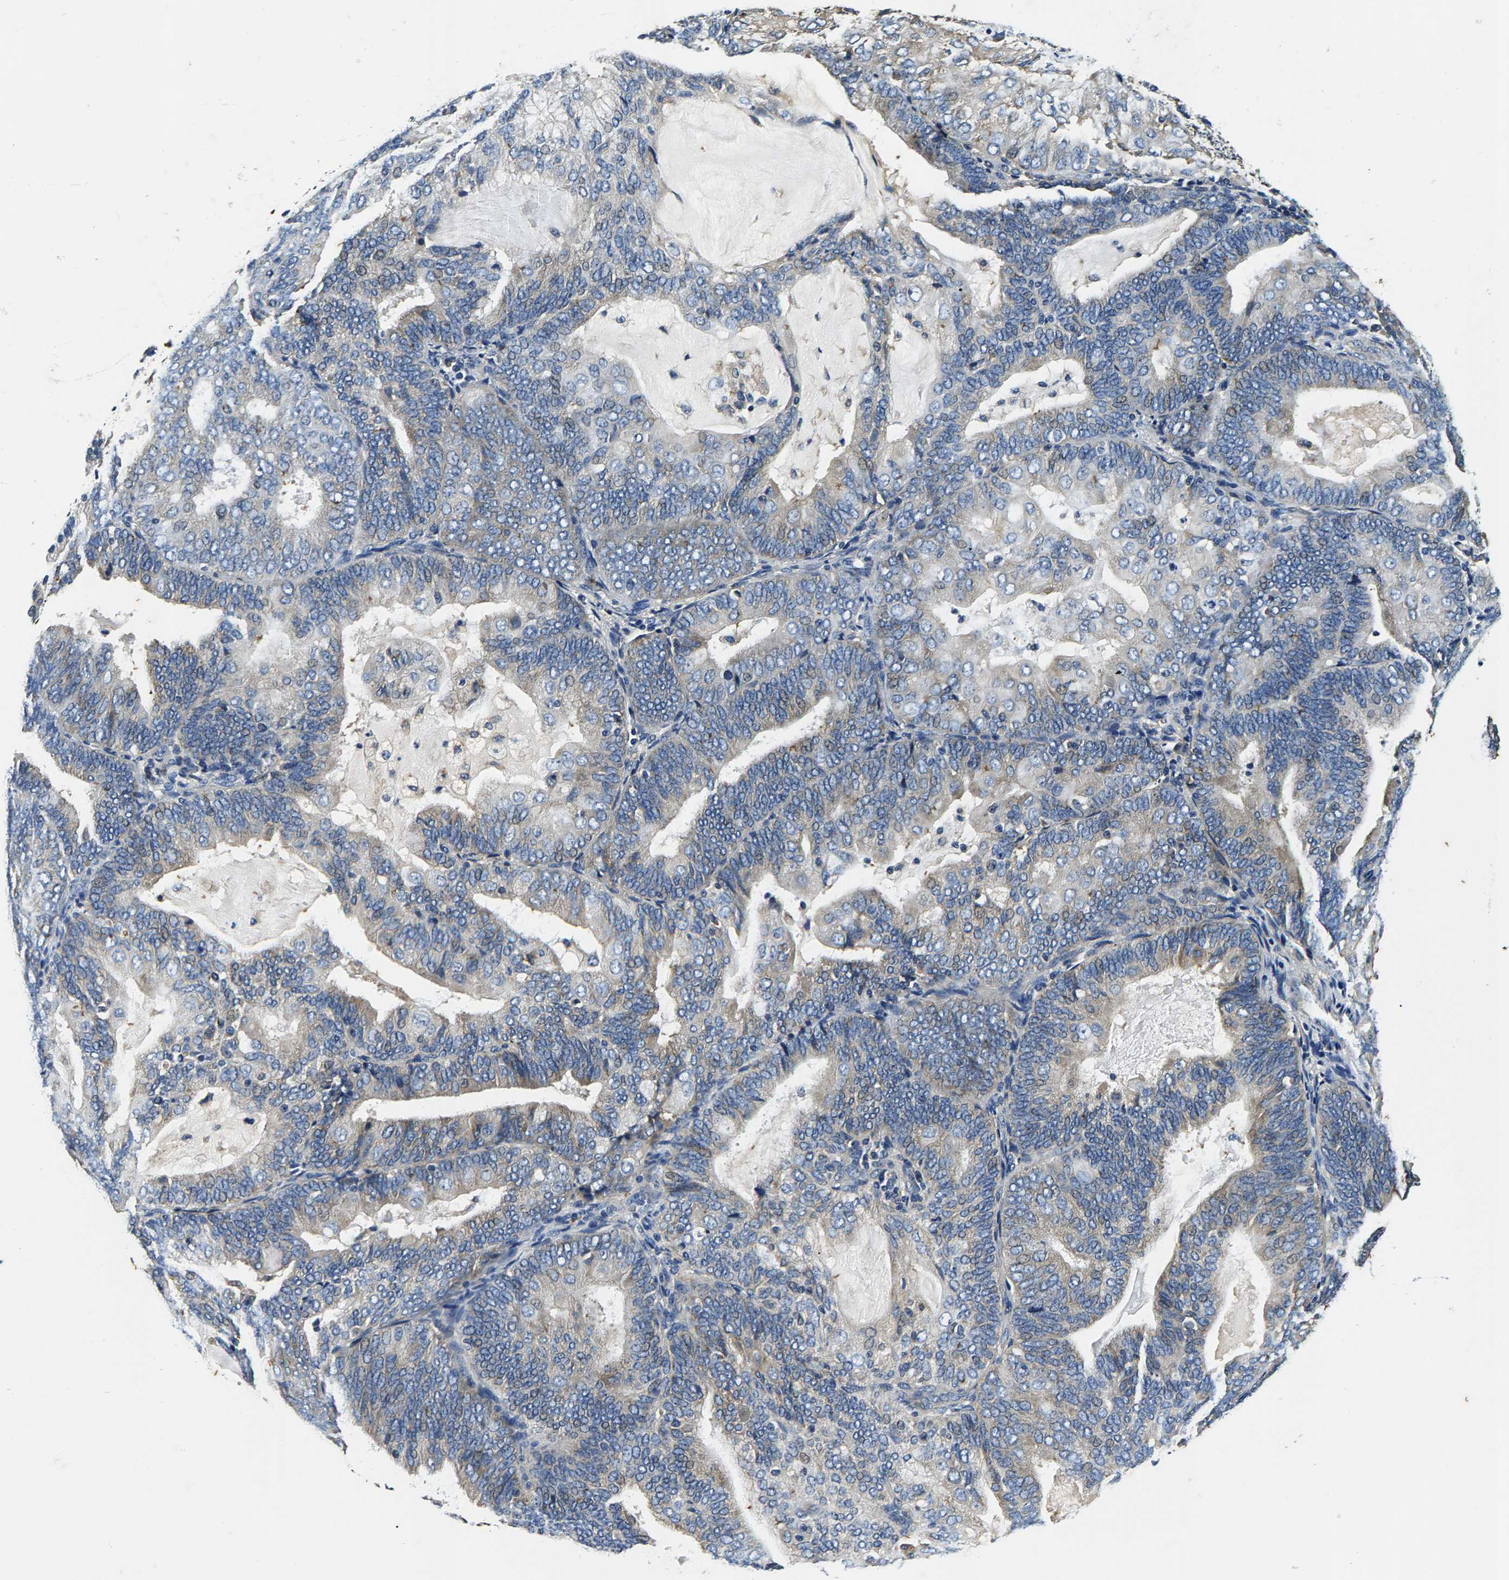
{"staining": {"intensity": "negative", "quantity": "none", "location": "none"}, "tissue": "endometrial cancer", "cell_type": "Tumor cells", "image_type": "cancer", "snomed": [{"axis": "morphology", "description": "Adenocarcinoma, NOS"}, {"axis": "topography", "description": "Endometrium"}], "caption": "Immunohistochemistry (IHC) image of adenocarcinoma (endometrial) stained for a protein (brown), which reveals no staining in tumor cells. (Brightfield microscopy of DAB IHC at high magnification).", "gene": "PI4KB", "patient": {"sex": "female", "age": 81}}